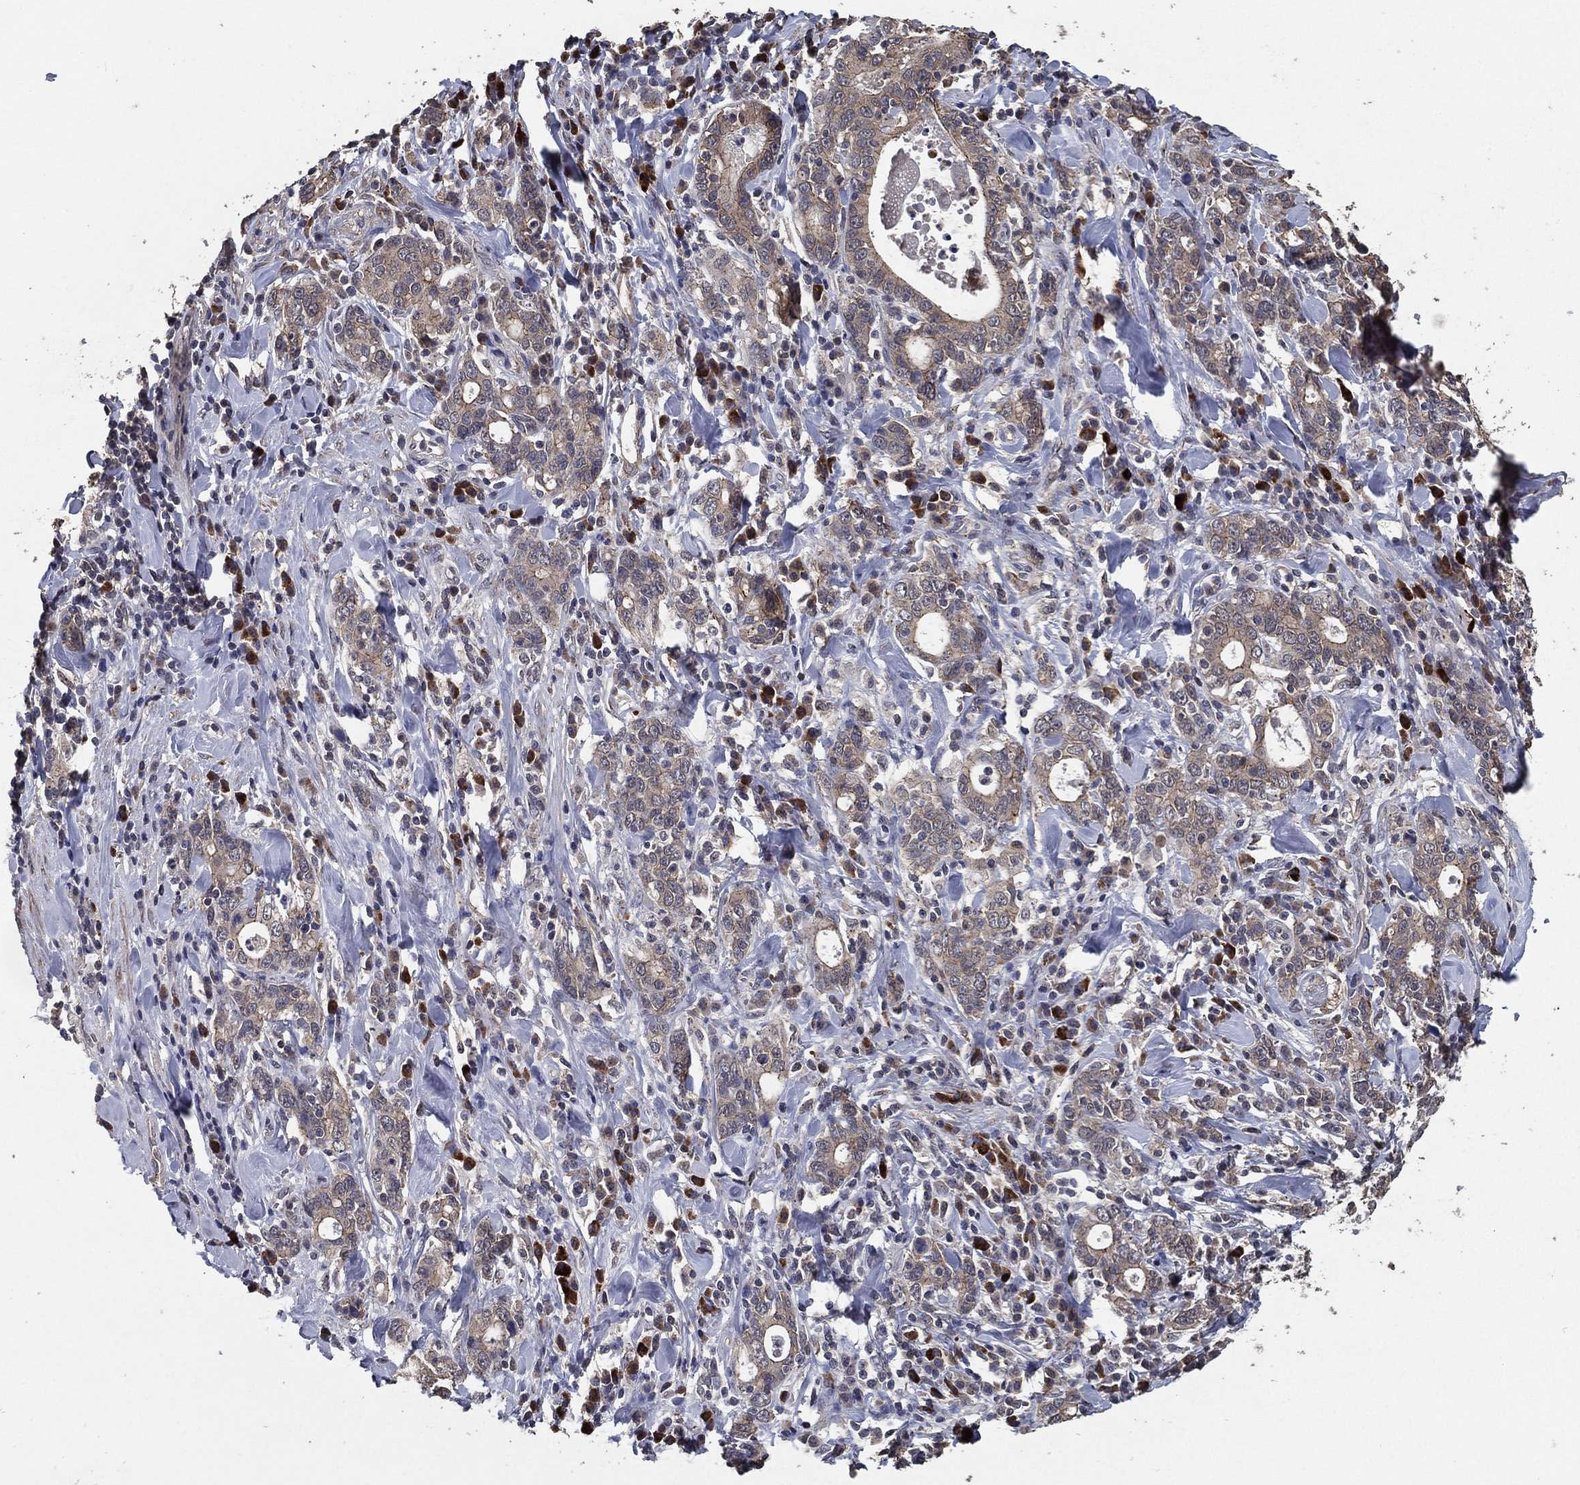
{"staining": {"intensity": "weak", "quantity": "25%-75%", "location": "cytoplasmic/membranous"}, "tissue": "stomach cancer", "cell_type": "Tumor cells", "image_type": "cancer", "snomed": [{"axis": "morphology", "description": "Adenocarcinoma, NOS"}, {"axis": "topography", "description": "Stomach"}], "caption": "Brown immunohistochemical staining in human adenocarcinoma (stomach) displays weak cytoplasmic/membranous staining in about 25%-75% of tumor cells.", "gene": "PCNT", "patient": {"sex": "male", "age": 79}}